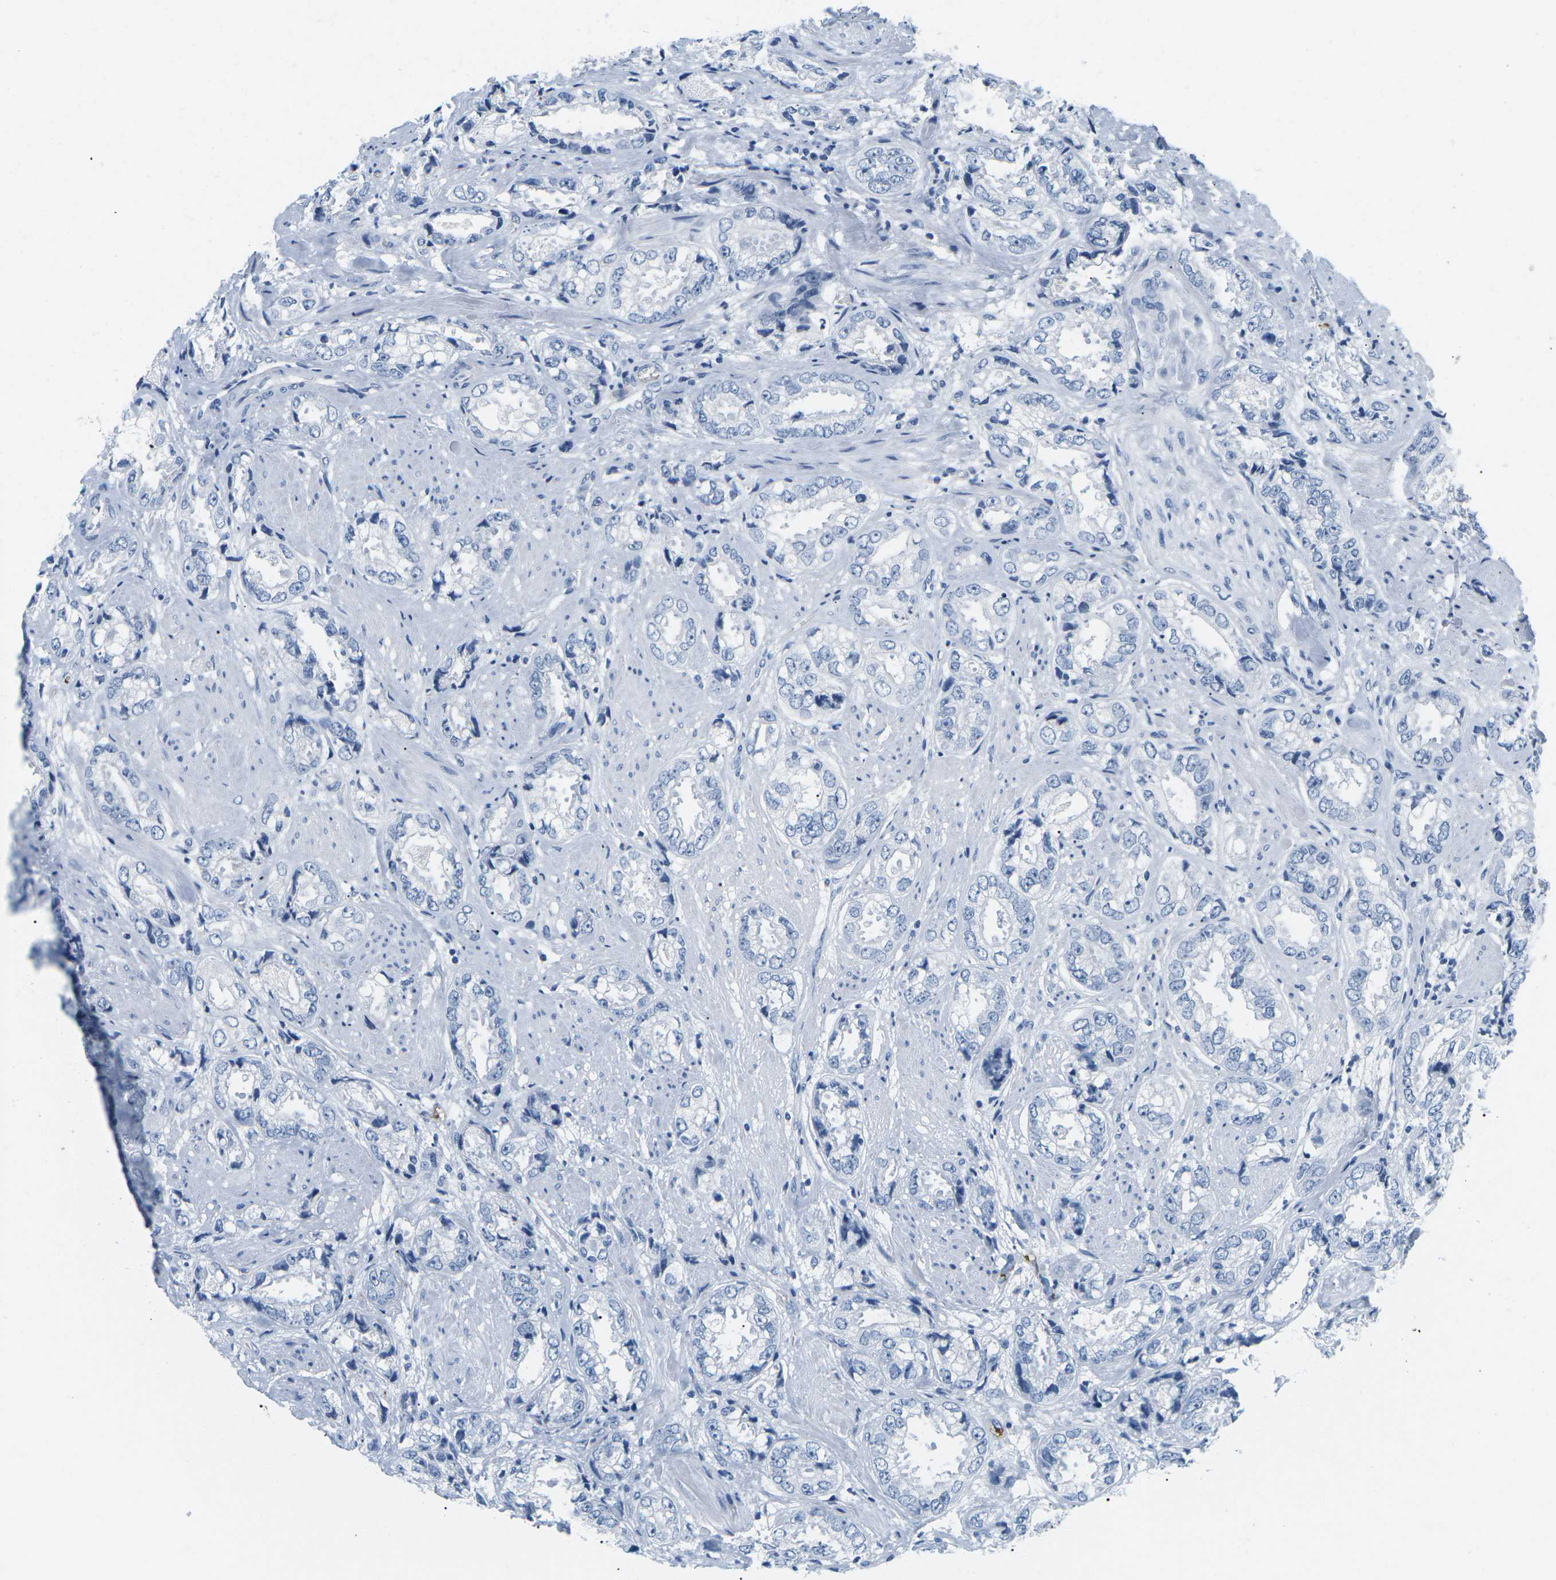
{"staining": {"intensity": "negative", "quantity": "none", "location": "none"}, "tissue": "prostate cancer", "cell_type": "Tumor cells", "image_type": "cancer", "snomed": [{"axis": "morphology", "description": "Adenocarcinoma, High grade"}, {"axis": "topography", "description": "Prostate"}], "caption": "IHC of prostate cancer reveals no staining in tumor cells.", "gene": "APOB", "patient": {"sex": "male", "age": 61}}